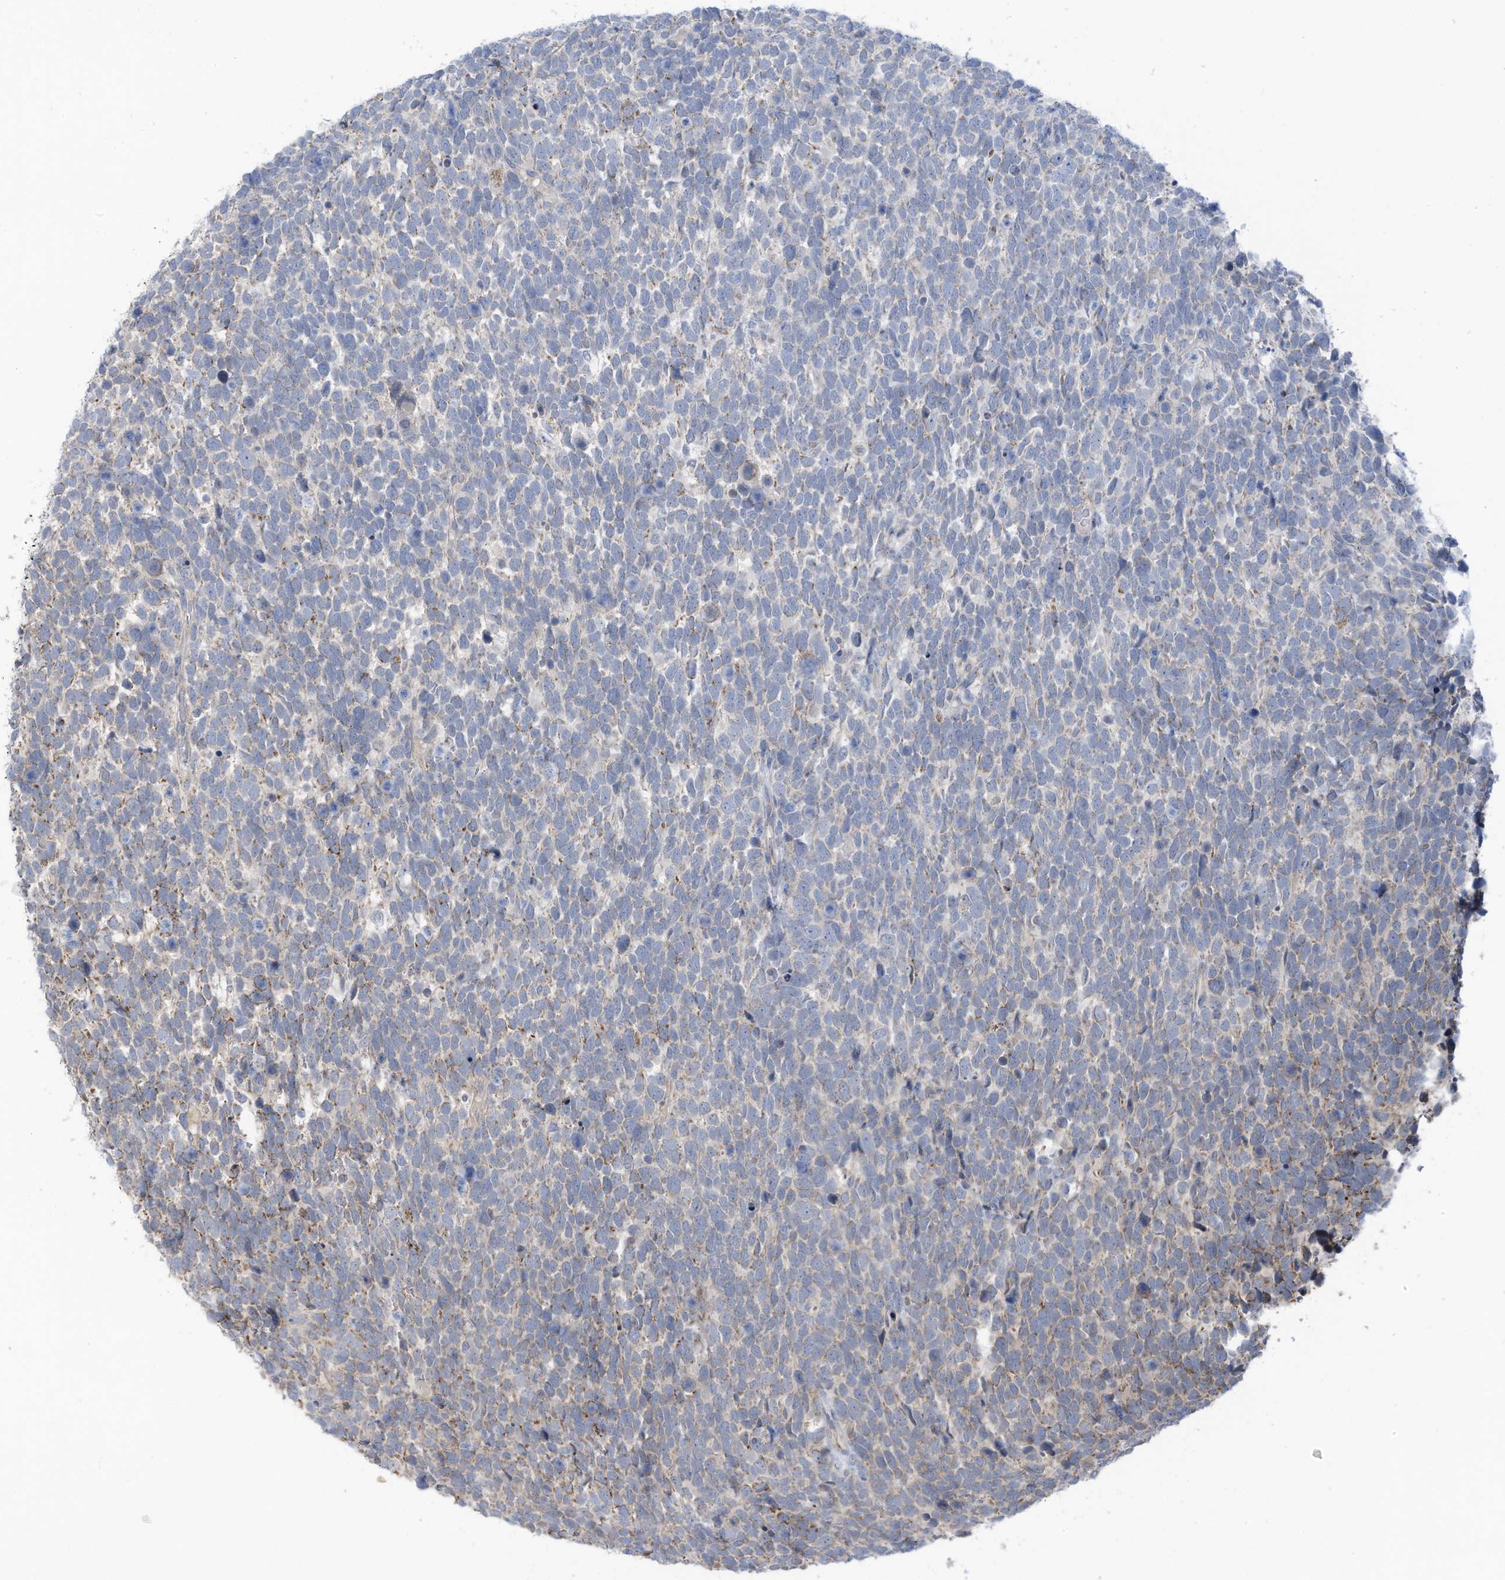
{"staining": {"intensity": "weak", "quantity": "<25%", "location": "cytoplasmic/membranous"}, "tissue": "urothelial cancer", "cell_type": "Tumor cells", "image_type": "cancer", "snomed": [{"axis": "morphology", "description": "Urothelial carcinoma, High grade"}, {"axis": "topography", "description": "Urinary bladder"}], "caption": "Immunohistochemistry (IHC) image of neoplastic tissue: urothelial carcinoma (high-grade) stained with DAB (3,3'-diaminobenzidine) displays no significant protein positivity in tumor cells. (Brightfield microscopy of DAB immunohistochemistry (IHC) at high magnification).", "gene": "SCGB1D2", "patient": {"sex": "female", "age": 82}}